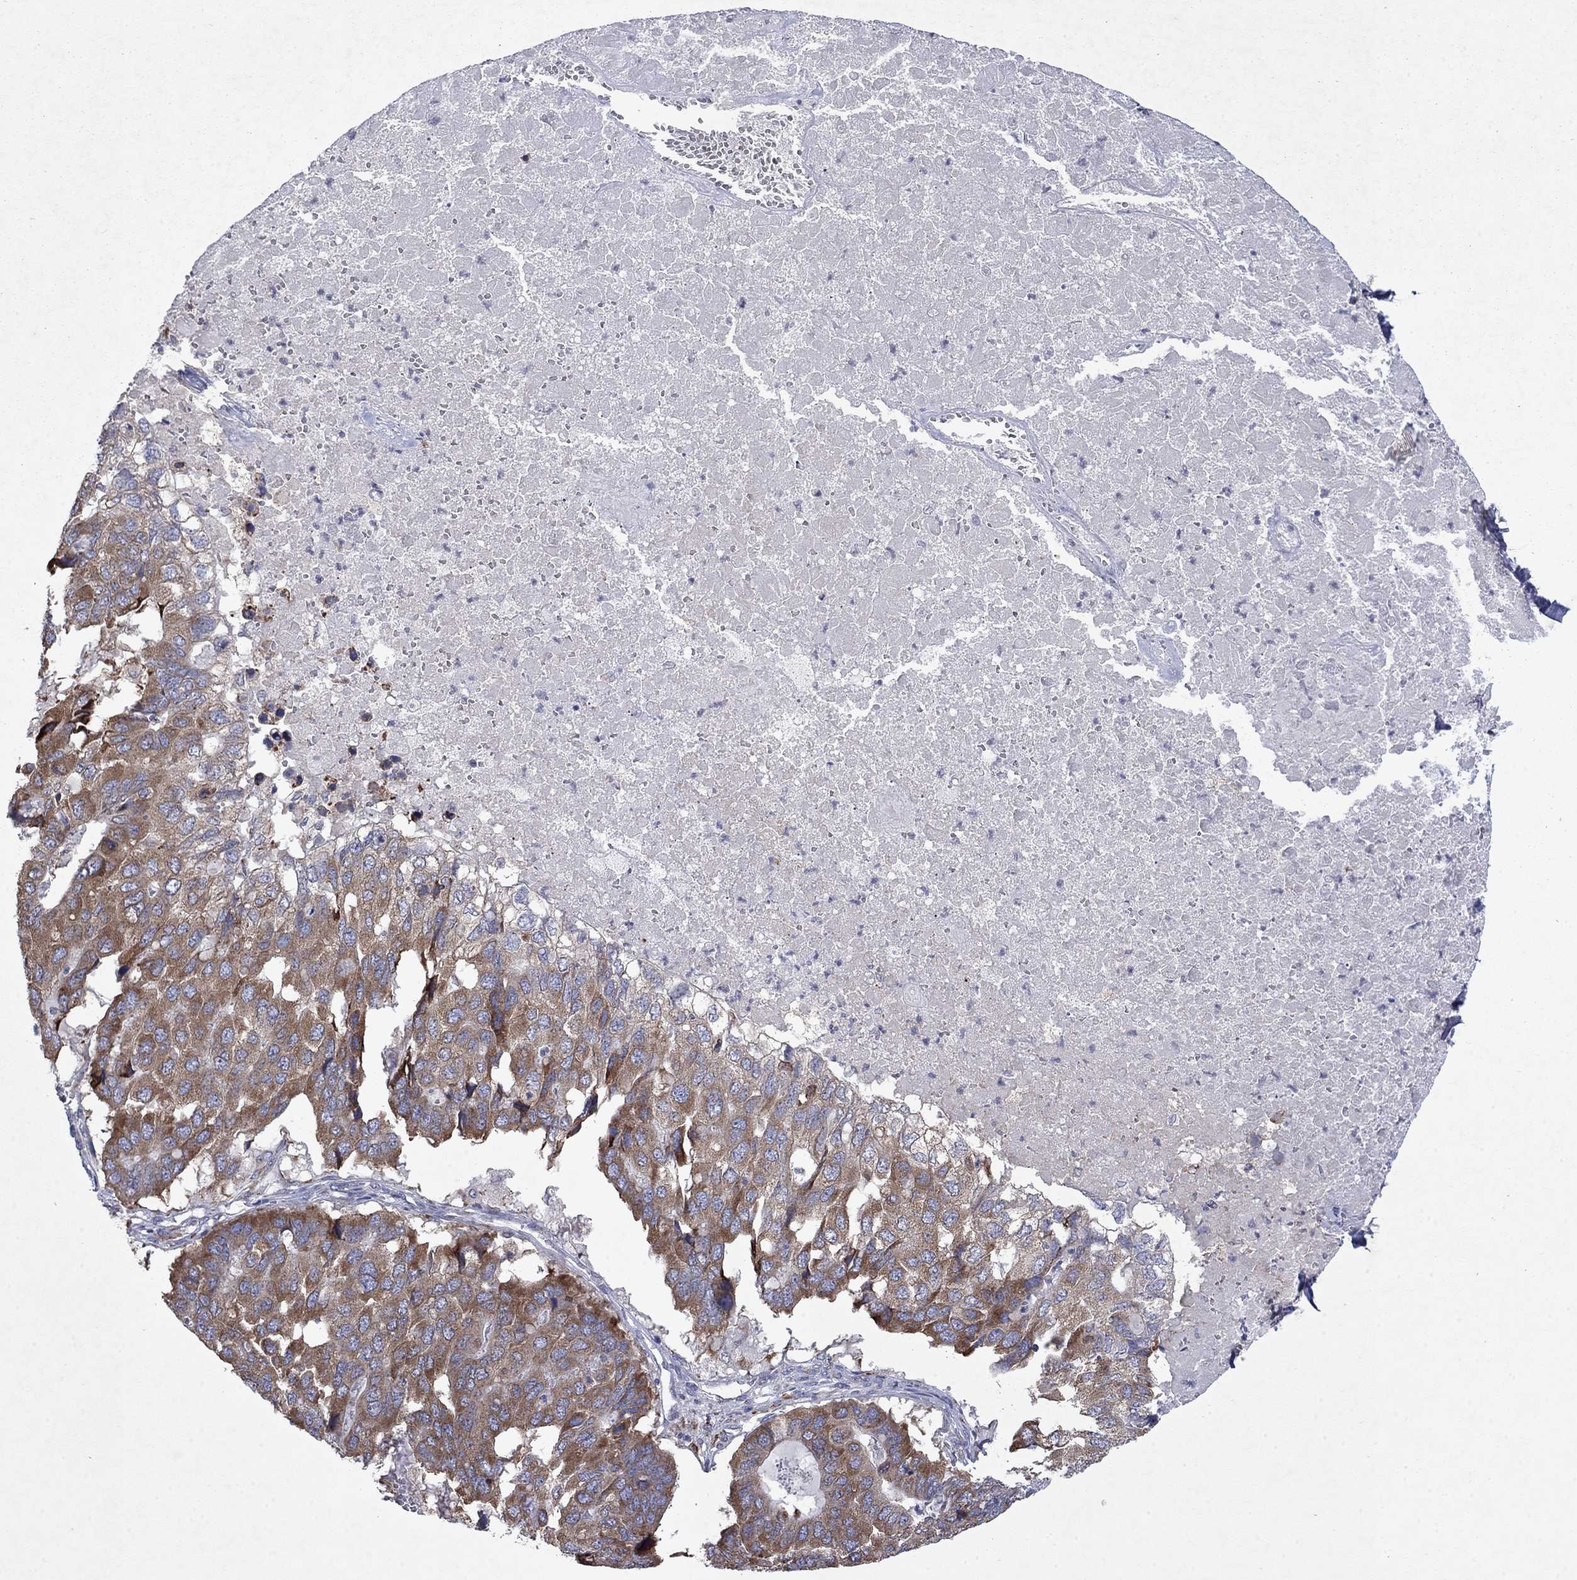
{"staining": {"intensity": "moderate", "quantity": ">75%", "location": "cytoplasmic/membranous"}, "tissue": "pancreatic cancer", "cell_type": "Tumor cells", "image_type": "cancer", "snomed": [{"axis": "morphology", "description": "Adenocarcinoma, NOS"}, {"axis": "topography", "description": "Pancreas"}], "caption": "IHC staining of pancreatic cancer, which shows medium levels of moderate cytoplasmic/membranous staining in approximately >75% of tumor cells indicating moderate cytoplasmic/membranous protein expression. The staining was performed using DAB (brown) for protein detection and nuclei were counterstained in hematoxylin (blue).", "gene": "TMEM97", "patient": {"sex": "male", "age": 50}}